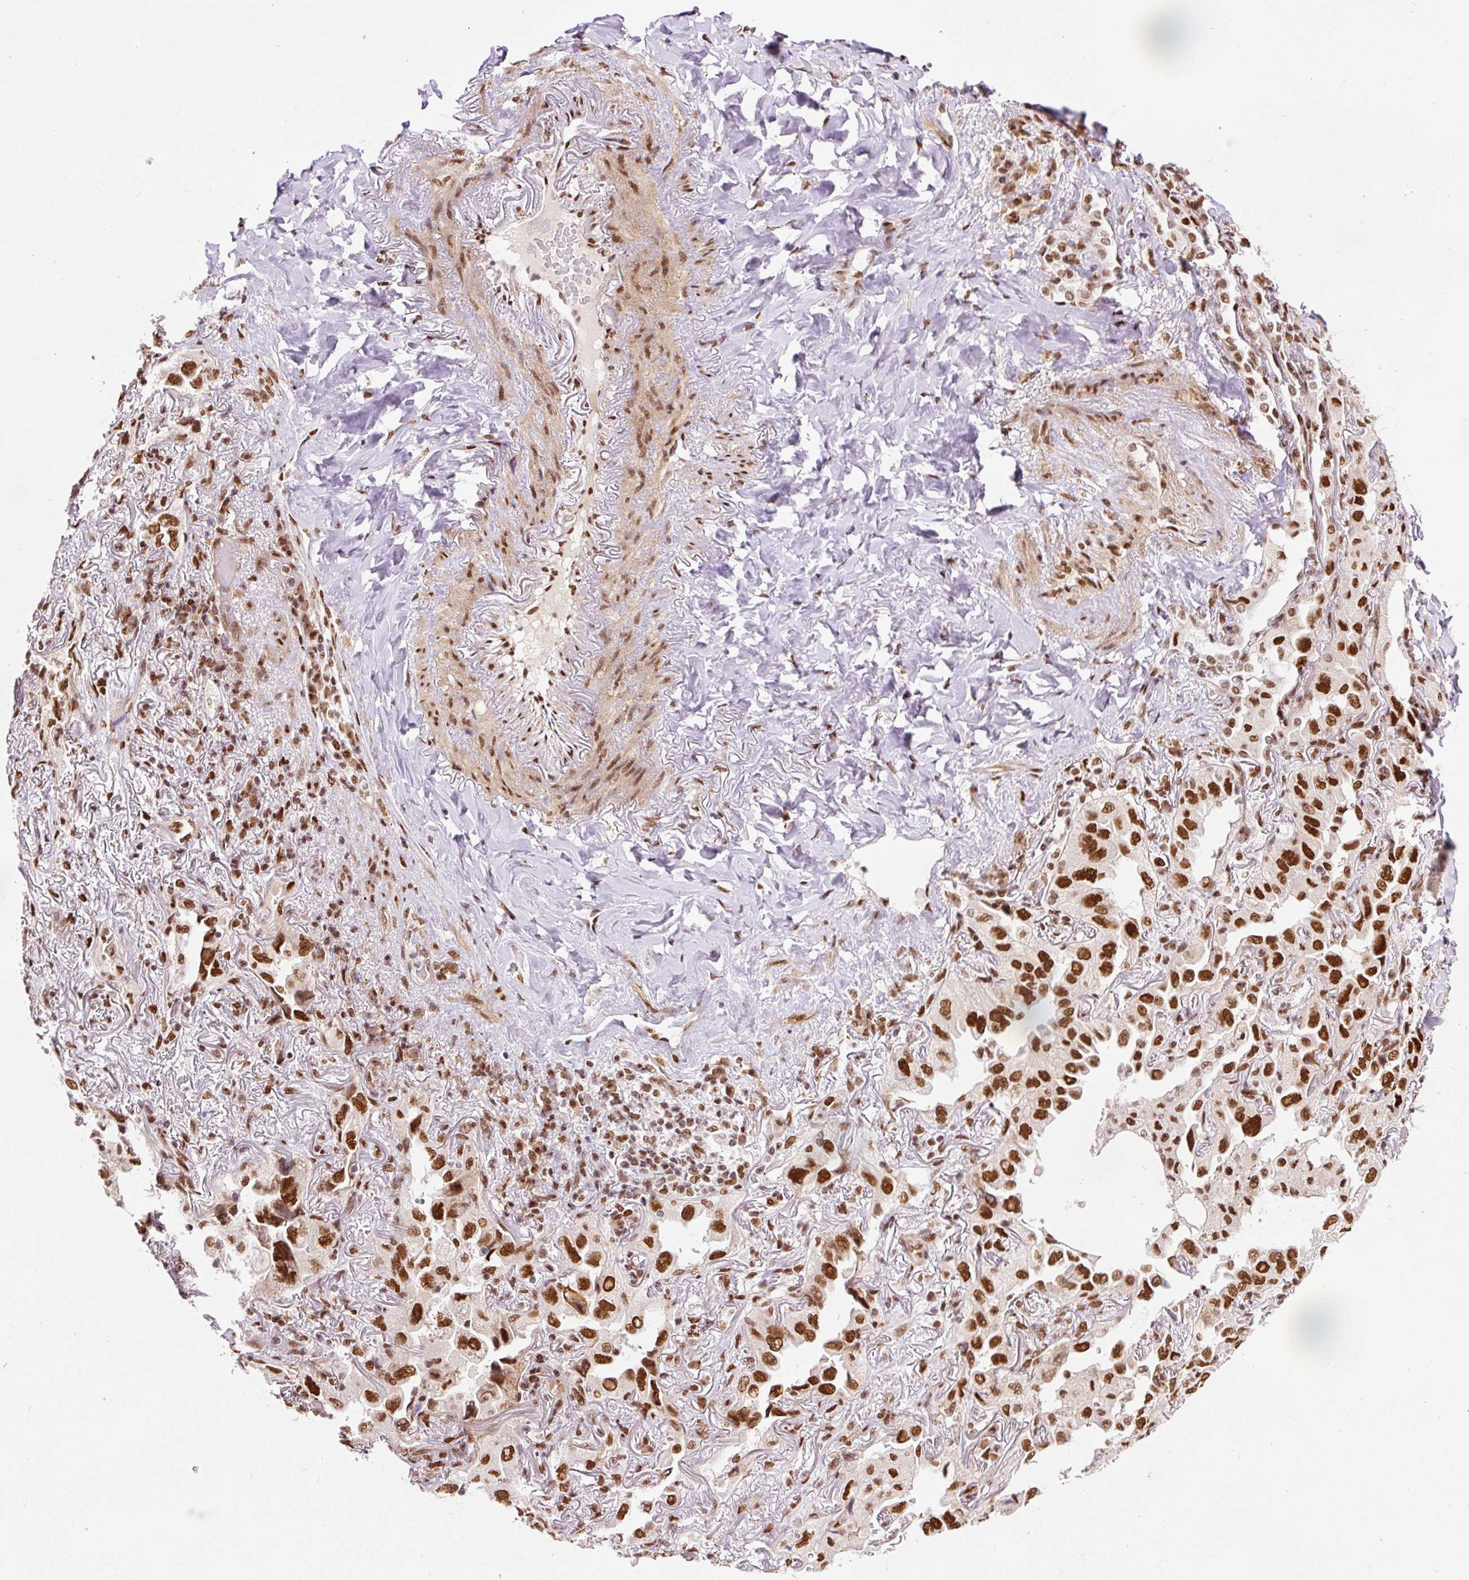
{"staining": {"intensity": "strong", "quantity": ">75%", "location": "nuclear"}, "tissue": "lung cancer", "cell_type": "Tumor cells", "image_type": "cancer", "snomed": [{"axis": "morphology", "description": "Adenocarcinoma, NOS"}, {"axis": "topography", "description": "Lung"}], "caption": "Immunohistochemistry (IHC) (DAB (3,3'-diaminobenzidine)) staining of lung cancer demonstrates strong nuclear protein staining in approximately >75% of tumor cells. The protein is shown in brown color, while the nuclei are stained blue.", "gene": "HNRNPC", "patient": {"sex": "female", "age": 69}}